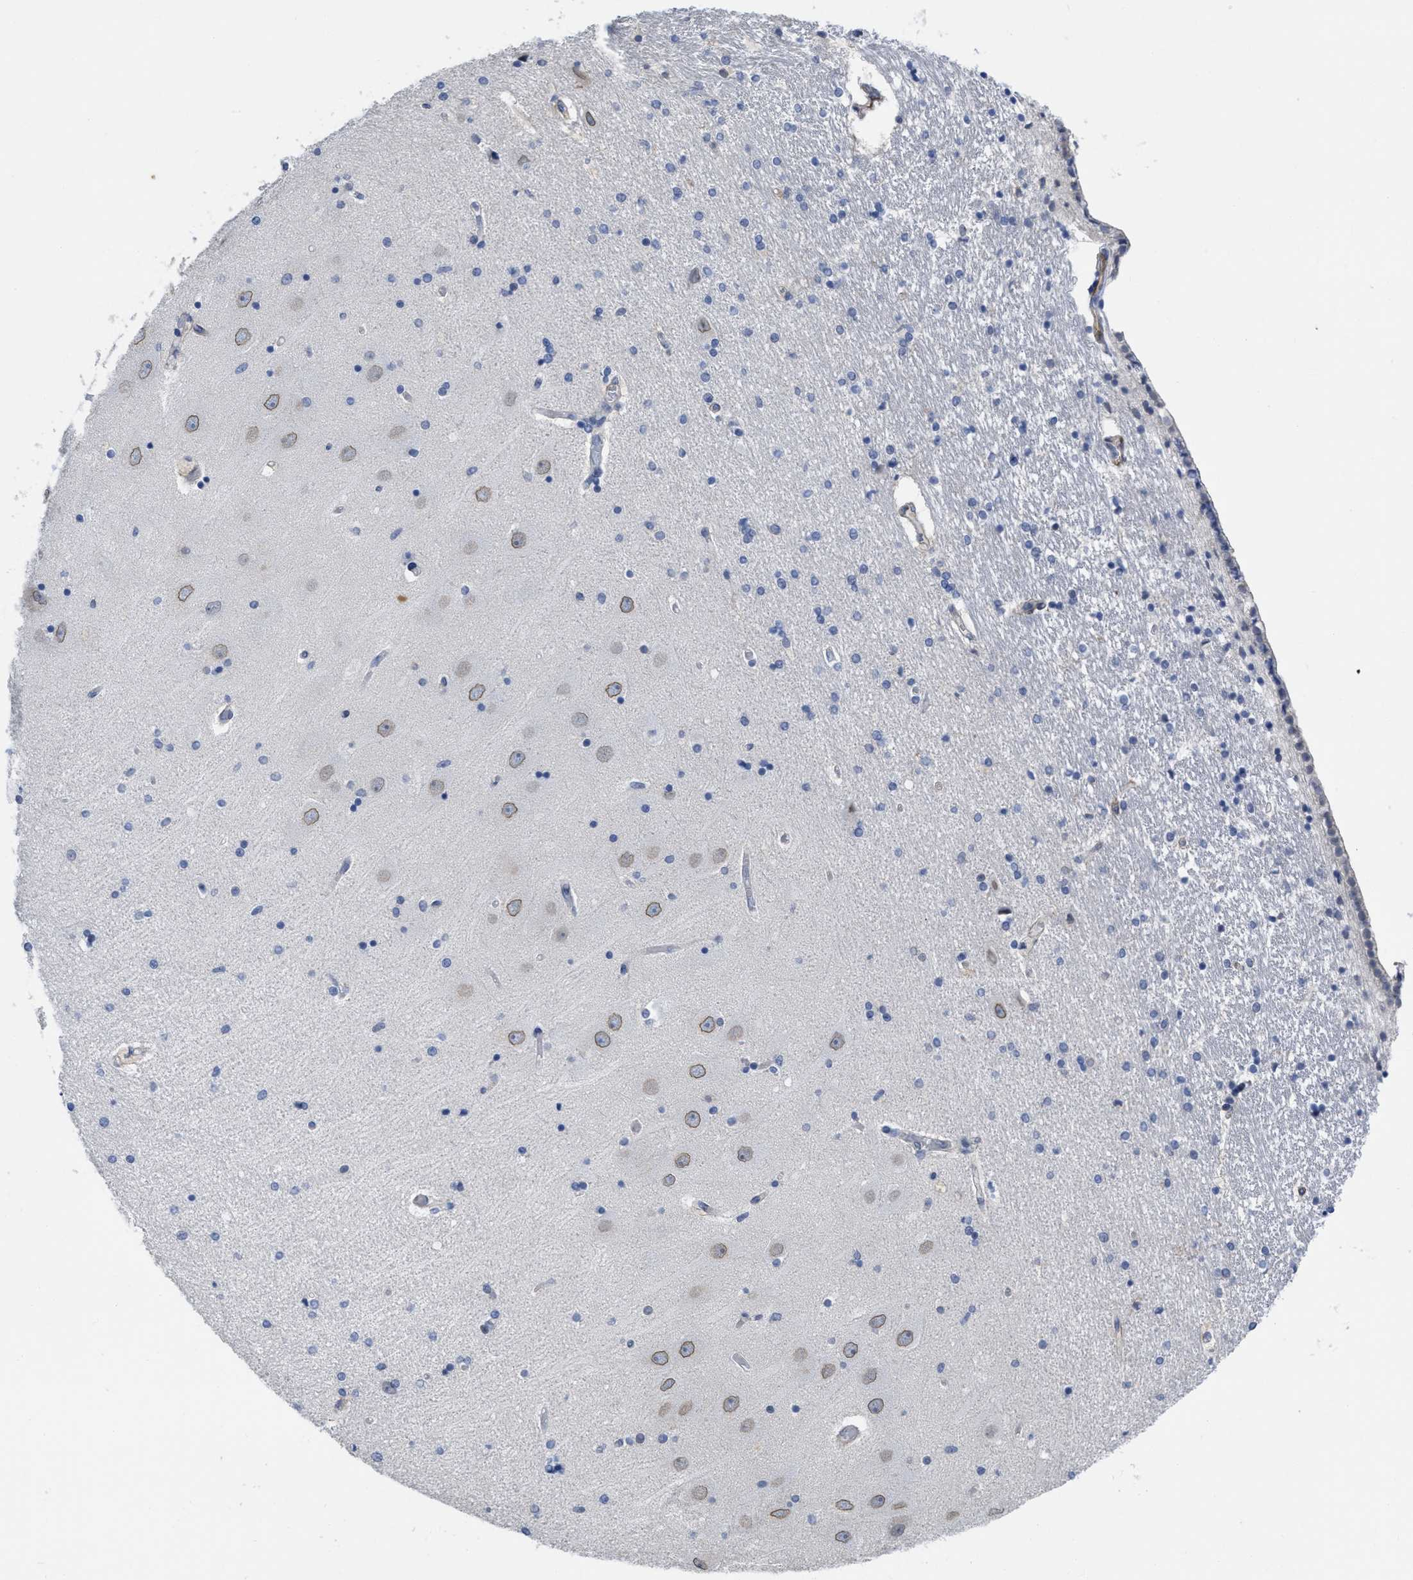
{"staining": {"intensity": "negative", "quantity": "none", "location": "none"}, "tissue": "hippocampus", "cell_type": "Glial cells", "image_type": "normal", "snomed": [{"axis": "morphology", "description": "Normal tissue, NOS"}, {"axis": "topography", "description": "Hippocampus"}], "caption": "An immunohistochemistry (IHC) micrograph of unremarkable hippocampus is shown. There is no staining in glial cells of hippocampus.", "gene": "ACKR1", "patient": {"sex": "female", "age": 54}}